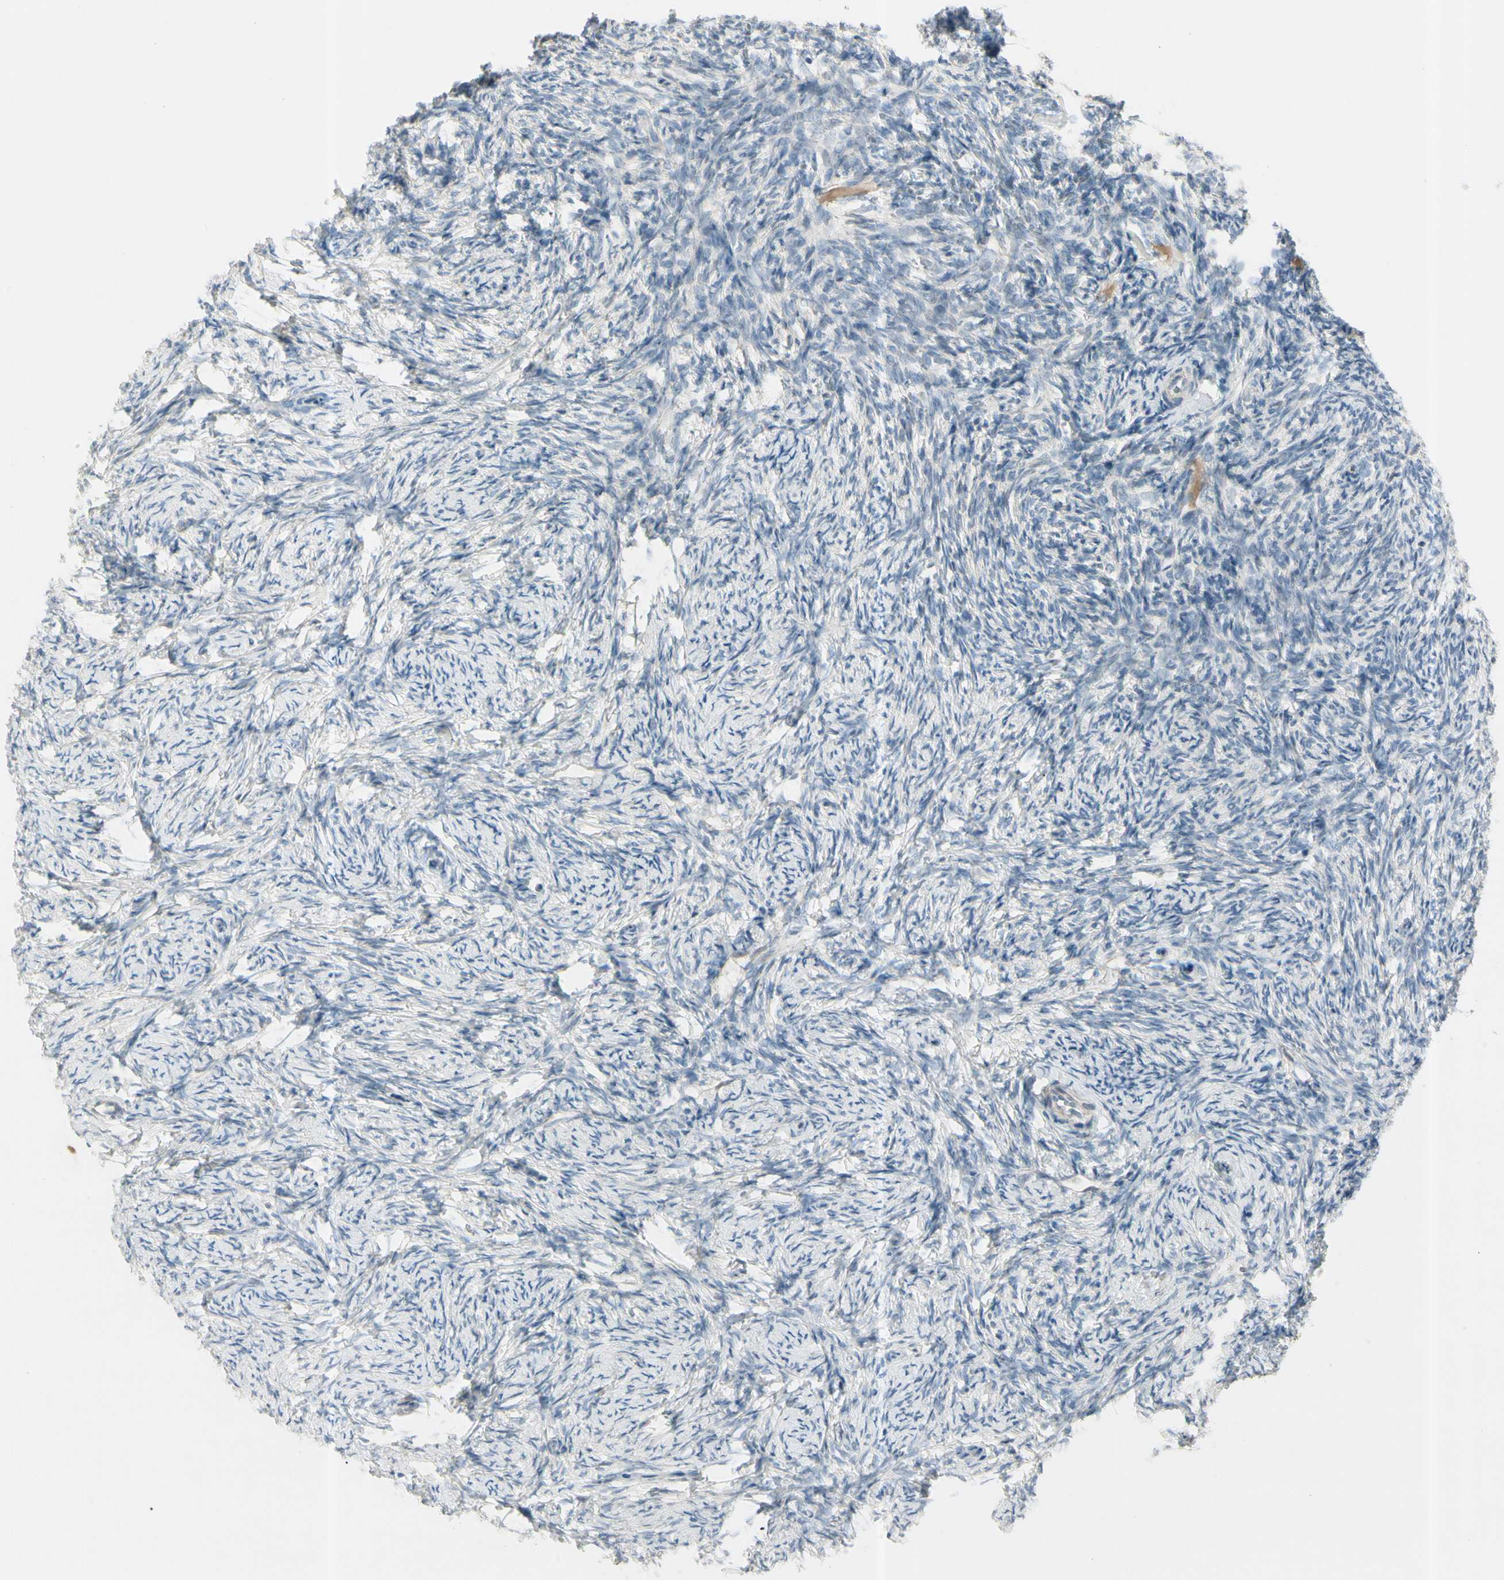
{"staining": {"intensity": "negative", "quantity": "none", "location": "none"}, "tissue": "ovary", "cell_type": "Ovarian stroma cells", "image_type": "normal", "snomed": [{"axis": "morphology", "description": "Normal tissue, NOS"}, {"axis": "topography", "description": "Ovary"}], "caption": "Immunohistochemical staining of benign human ovary shows no significant staining in ovarian stroma cells. (DAB immunohistochemistry (IHC) with hematoxylin counter stain).", "gene": "CYP2E1", "patient": {"sex": "female", "age": 60}}